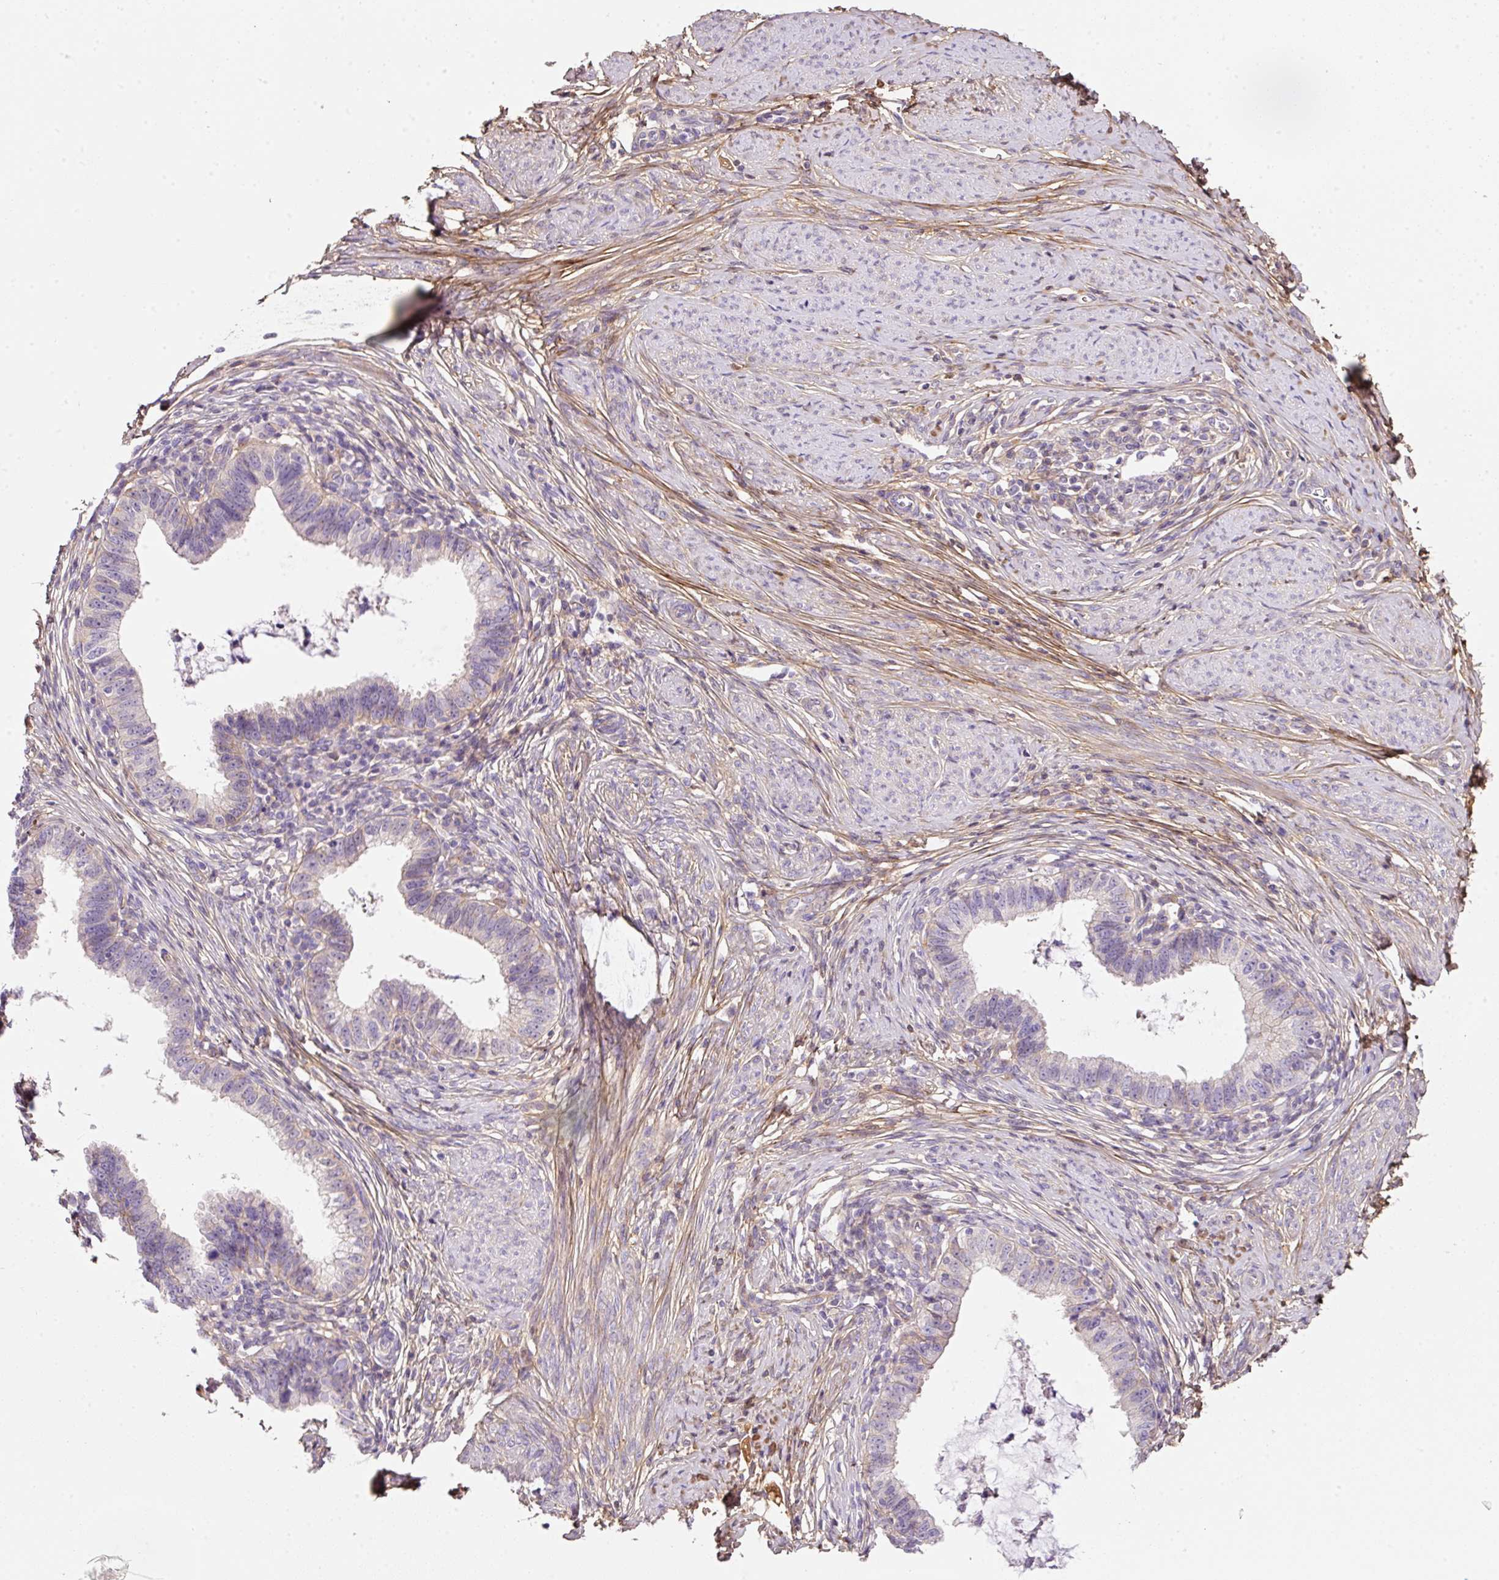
{"staining": {"intensity": "negative", "quantity": "none", "location": "none"}, "tissue": "cervical cancer", "cell_type": "Tumor cells", "image_type": "cancer", "snomed": [{"axis": "morphology", "description": "Adenocarcinoma, NOS"}, {"axis": "topography", "description": "Cervix"}], "caption": "Tumor cells are negative for brown protein staining in cervical cancer.", "gene": "SOS2", "patient": {"sex": "female", "age": 36}}